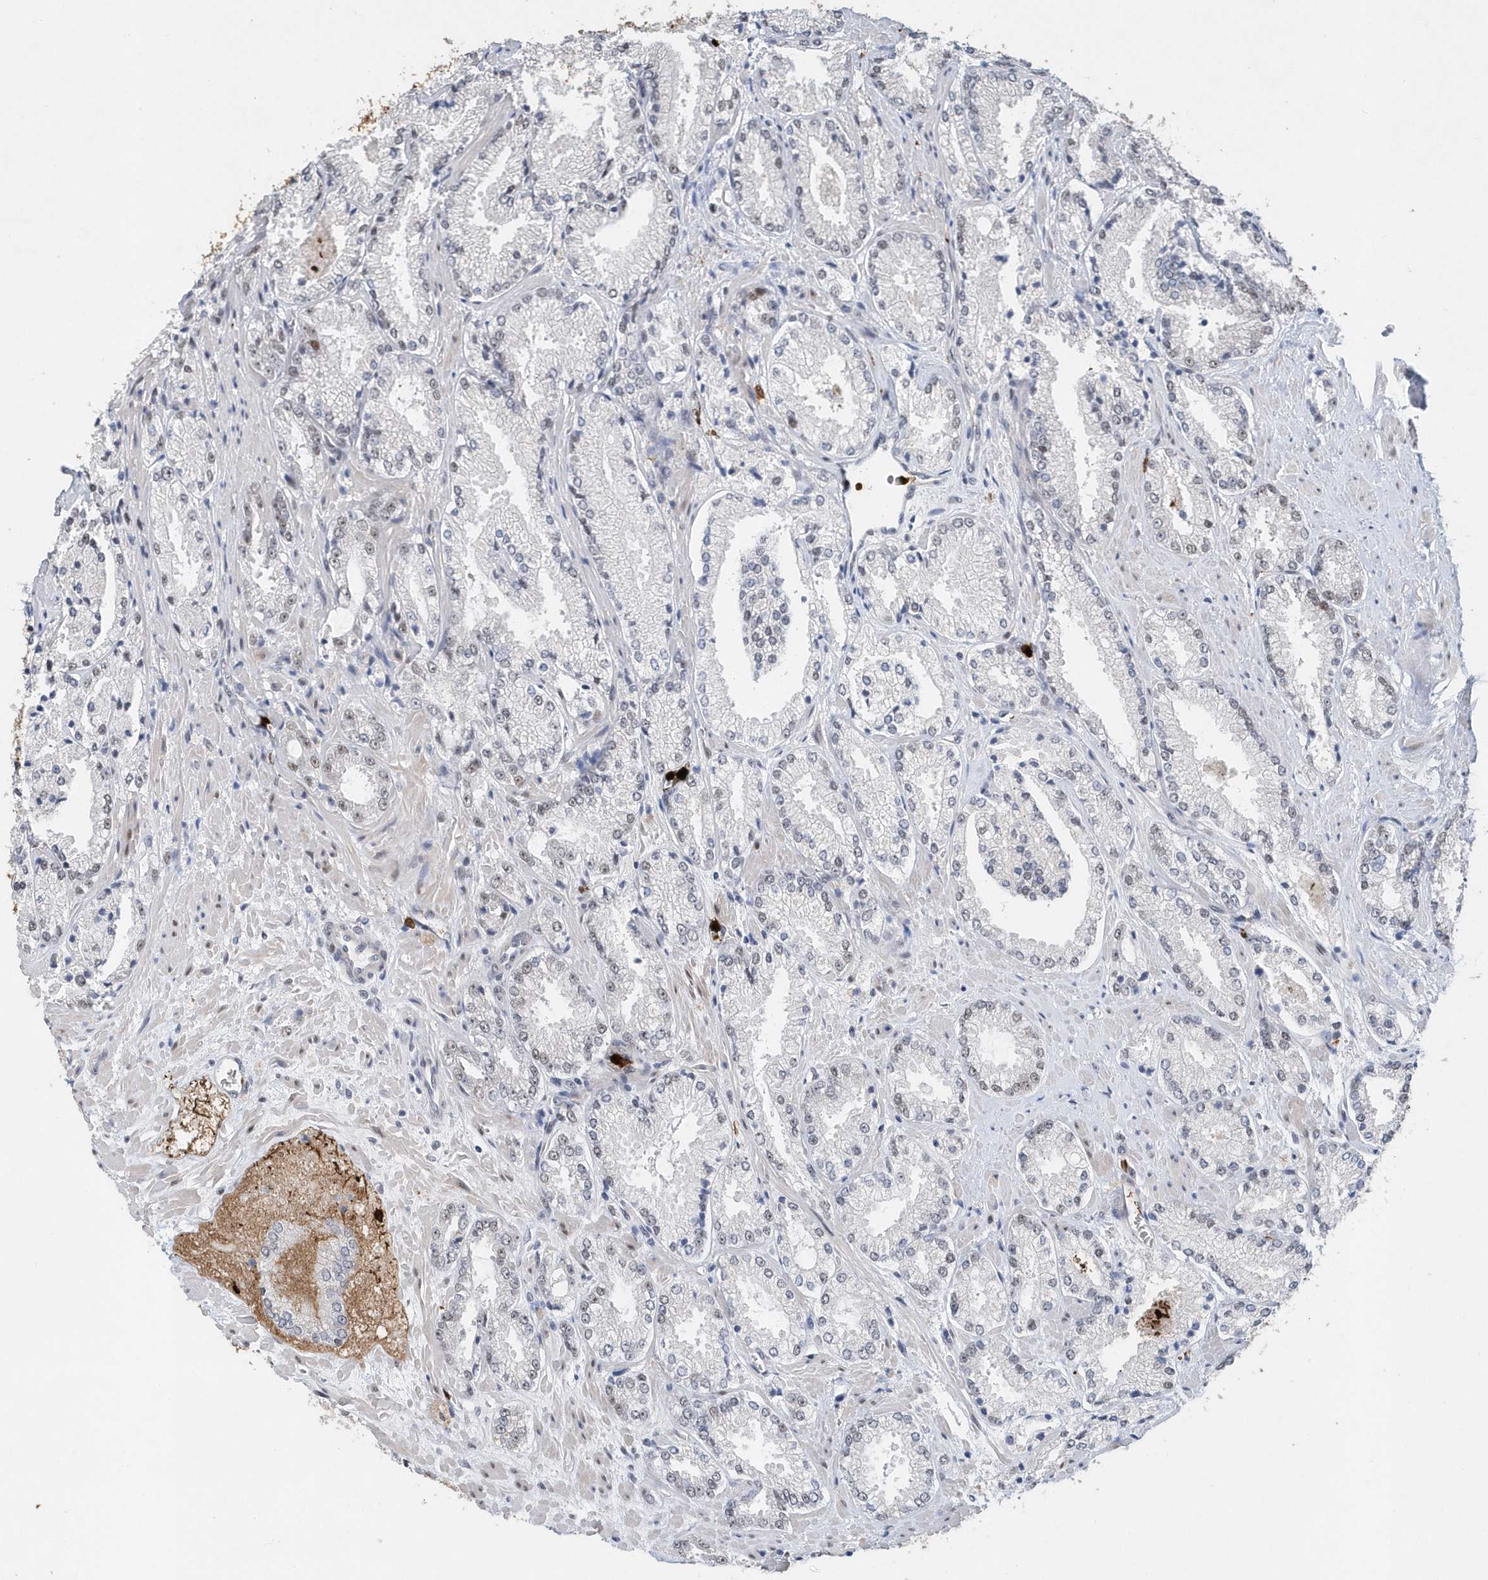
{"staining": {"intensity": "negative", "quantity": "none", "location": "none"}, "tissue": "prostate cancer", "cell_type": "Tumor cells", "image_type": "cancer", "snomed": [{"axis": "morphology", "description": "Adenocarcinoma, High grade"}, {"axis": "topography", "description": "Prostate"}], "caption": "Tumor cells are negative for protein expression in human prostate cancer.", "gene": "RPP30", "patient": {"sex": "male", "age": 73}}